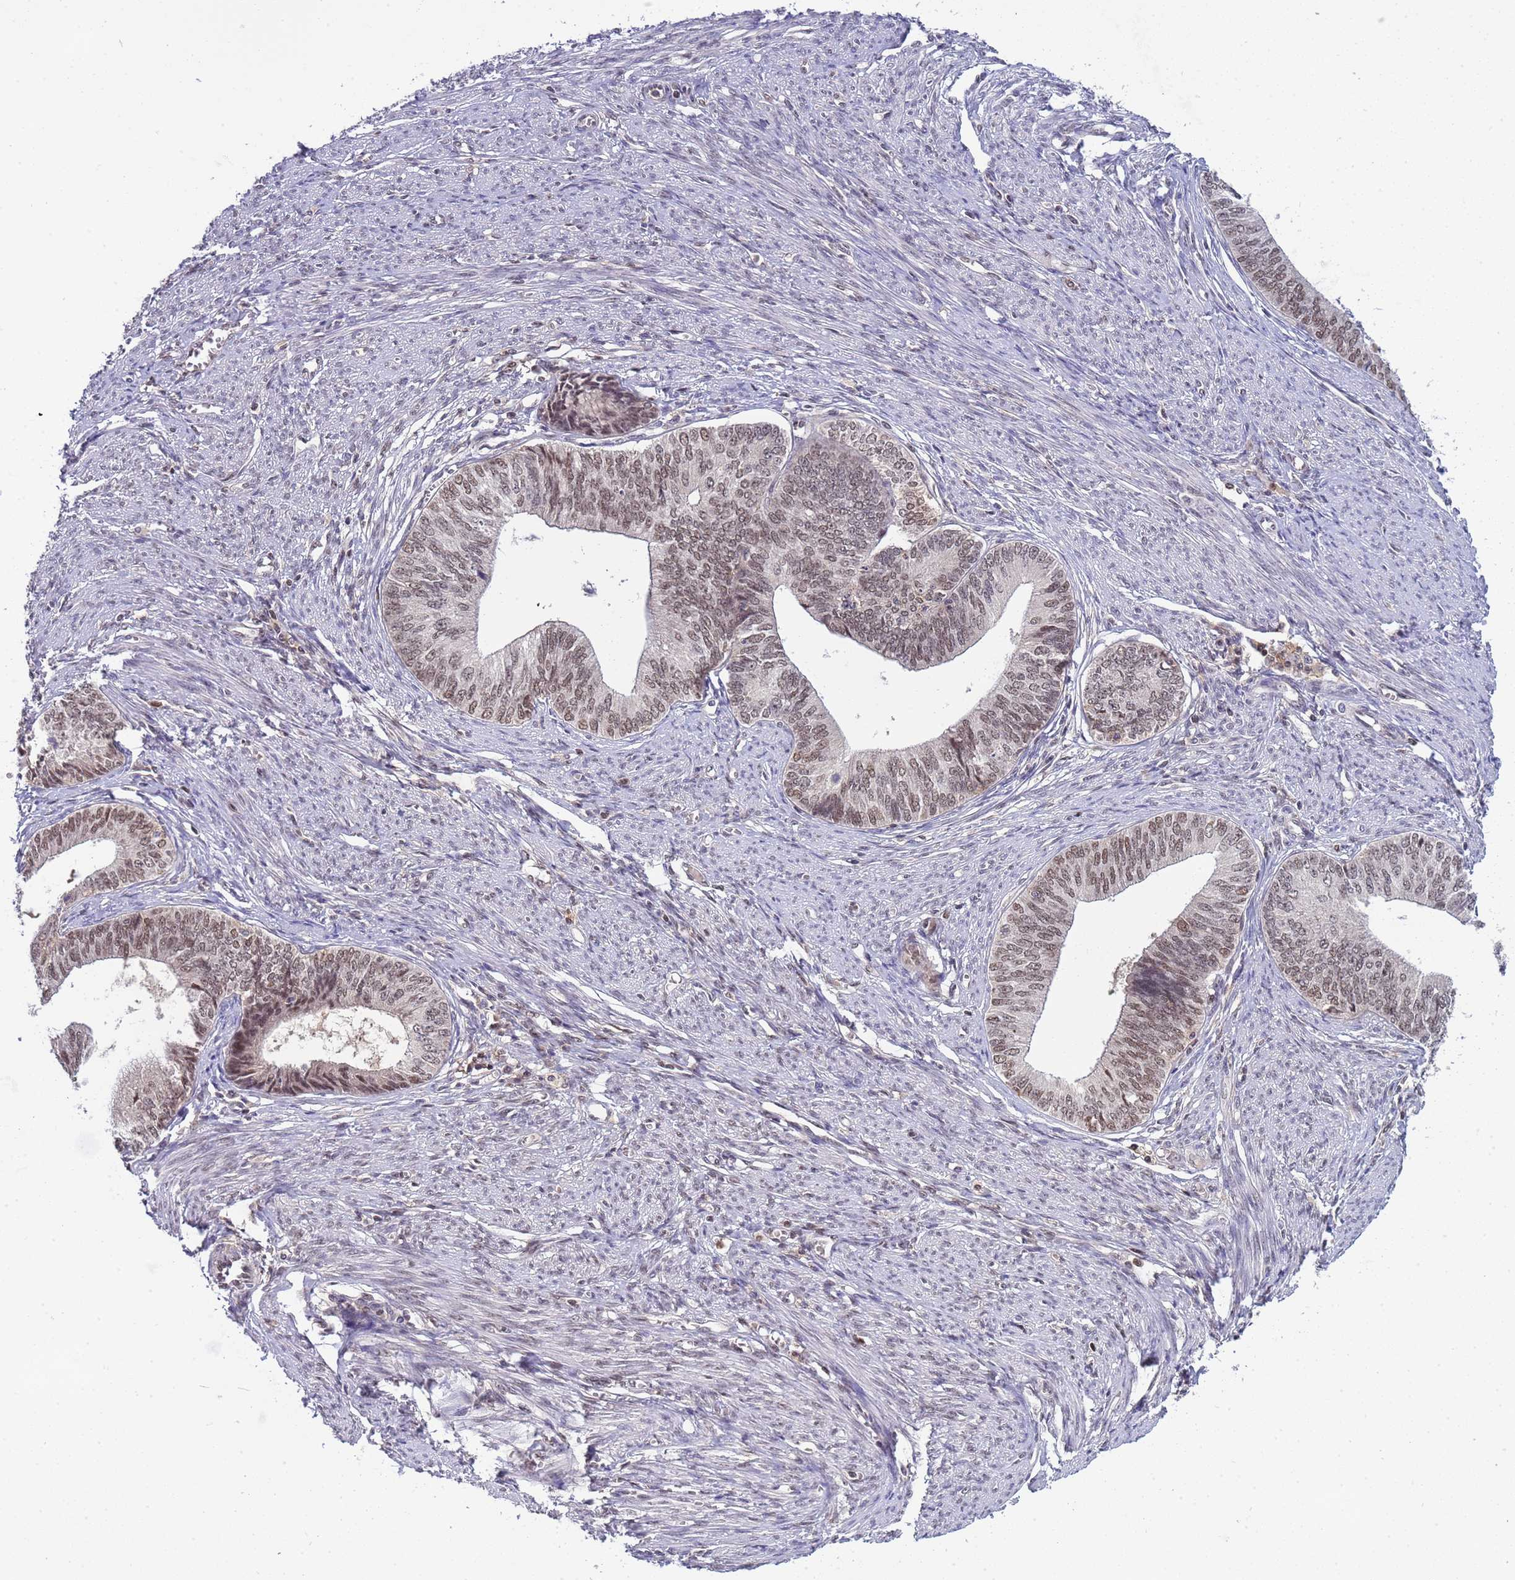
{"staining": {"intensity": "moderate", "quantity": ">75%", "location": "nuclear"}, "tissue": "endometrial cancer", "cell_type": "Tumor cells", "image_type": "cancer", "snomed": [{"axis": "morphology", "description": "Adenocarcinoma, NOS"}, {"axis": "topography", "description": "Endometrium"}], "caption": "This photomicrograph displays IHC staining of adenocarcinoma (endometrial), with medium moderate nuclear positivity in approximately >75% of tumor cells.", "gene": "CD53", "patient": {"sex": "female", "age": 68}}